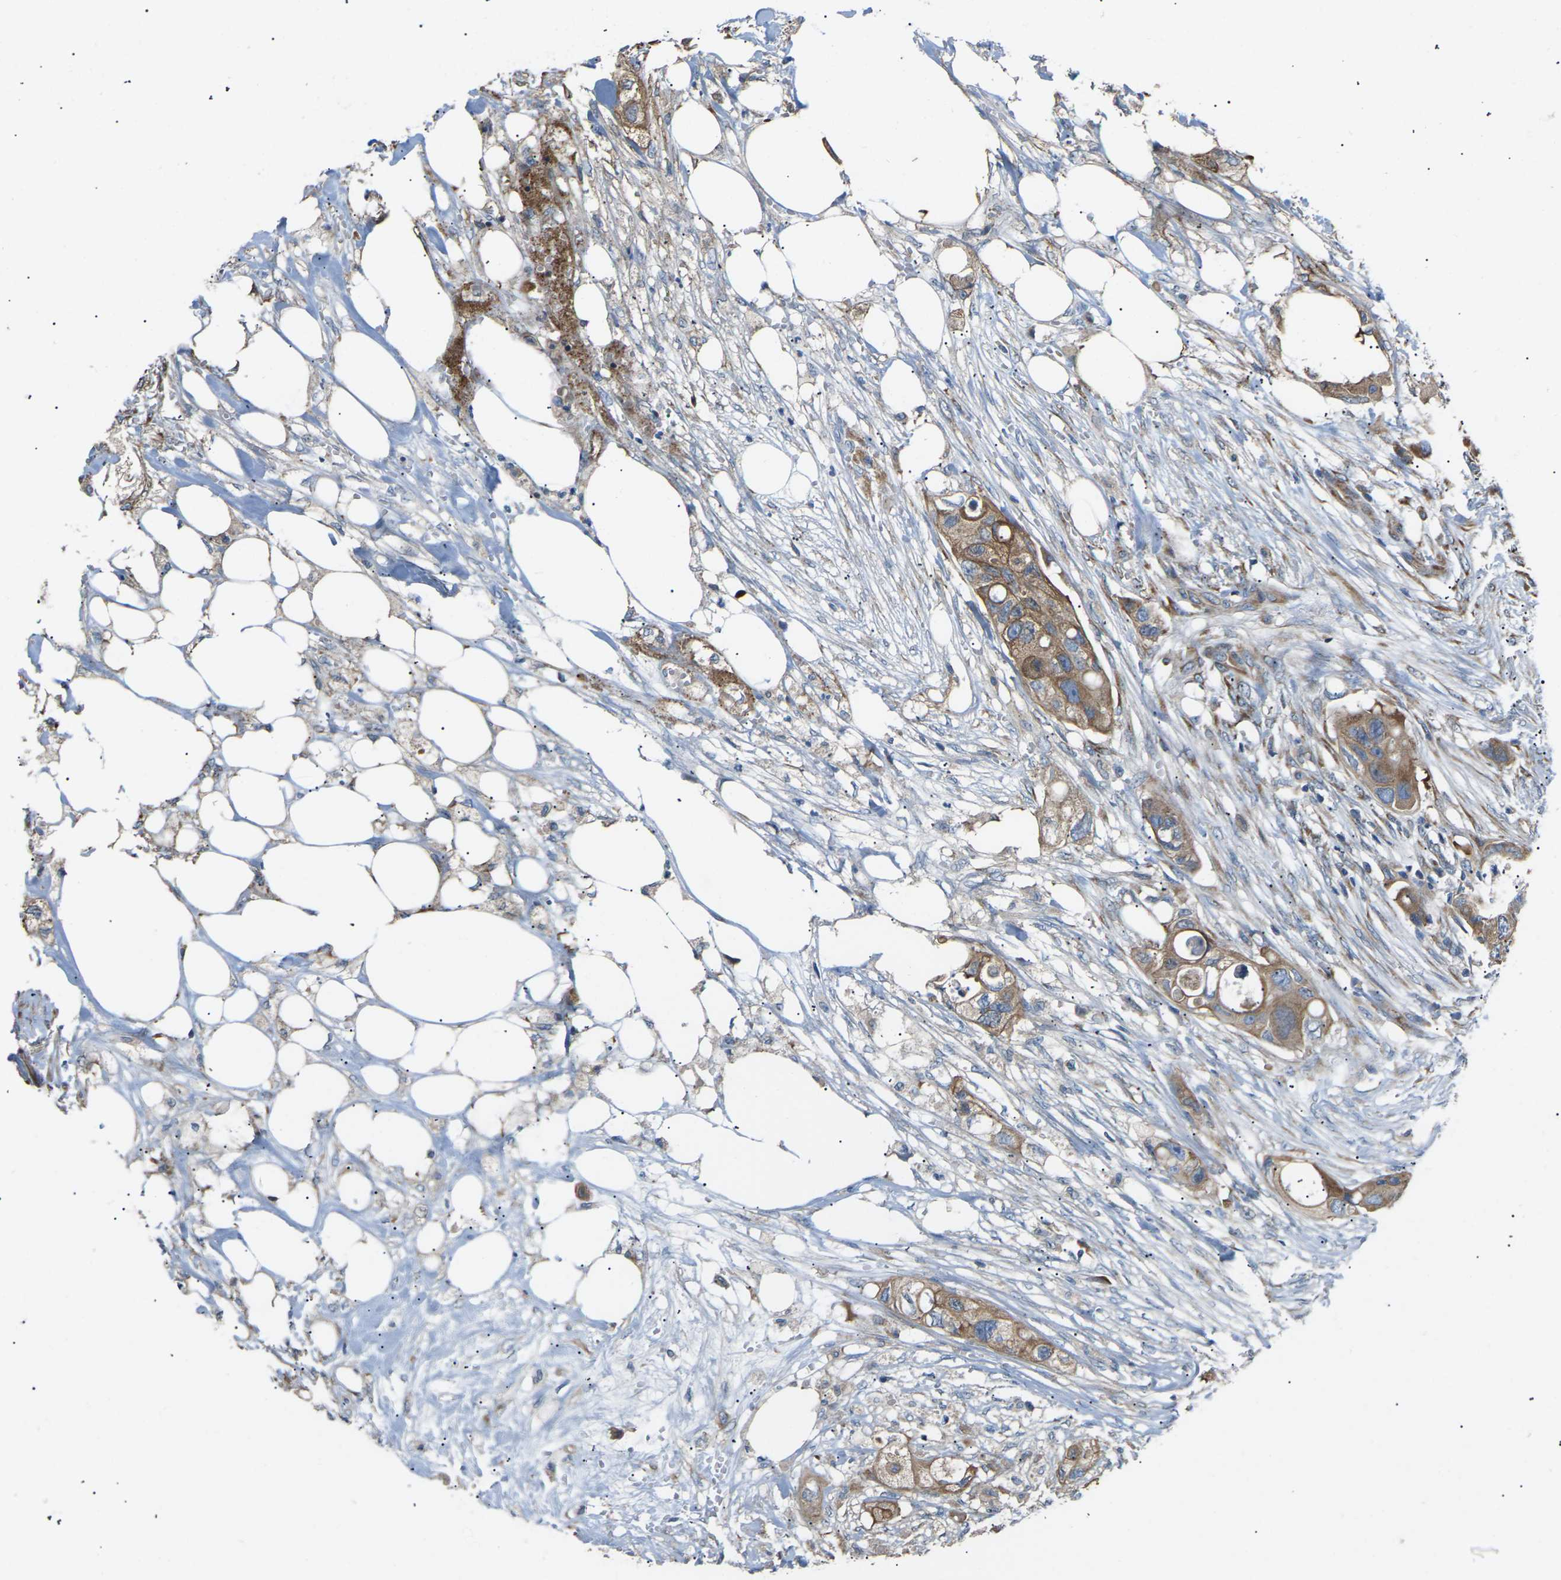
{"staining": {"intensity": "moderate", "quantity": ">75%", "location": "cytoplasmic/membranous"}, "tissue": "colorectal cancer", "cell_type": "Tumor cells", "image_type": "cancer", "snomed": [{"axis": "morphology", "description": "Adenocarcinoma, NOS"}, {"axis": "topography", "description": "Colon"}], "caption": "An immunohistochemistry (IHC) histopathology image of neoplastic tissue is shown. Protein staining in brown highlights moderate cytoplasmic/membranous positivity in colorectal cancer (adenocarcinoma) within tumor cells. Using DAB (brown) and hematoxylin (blue) stains, captured at high magnification using brightfield microscopy.", "gene": "KLHDC8B", "patient": {"sex": "female", "age": 57}}